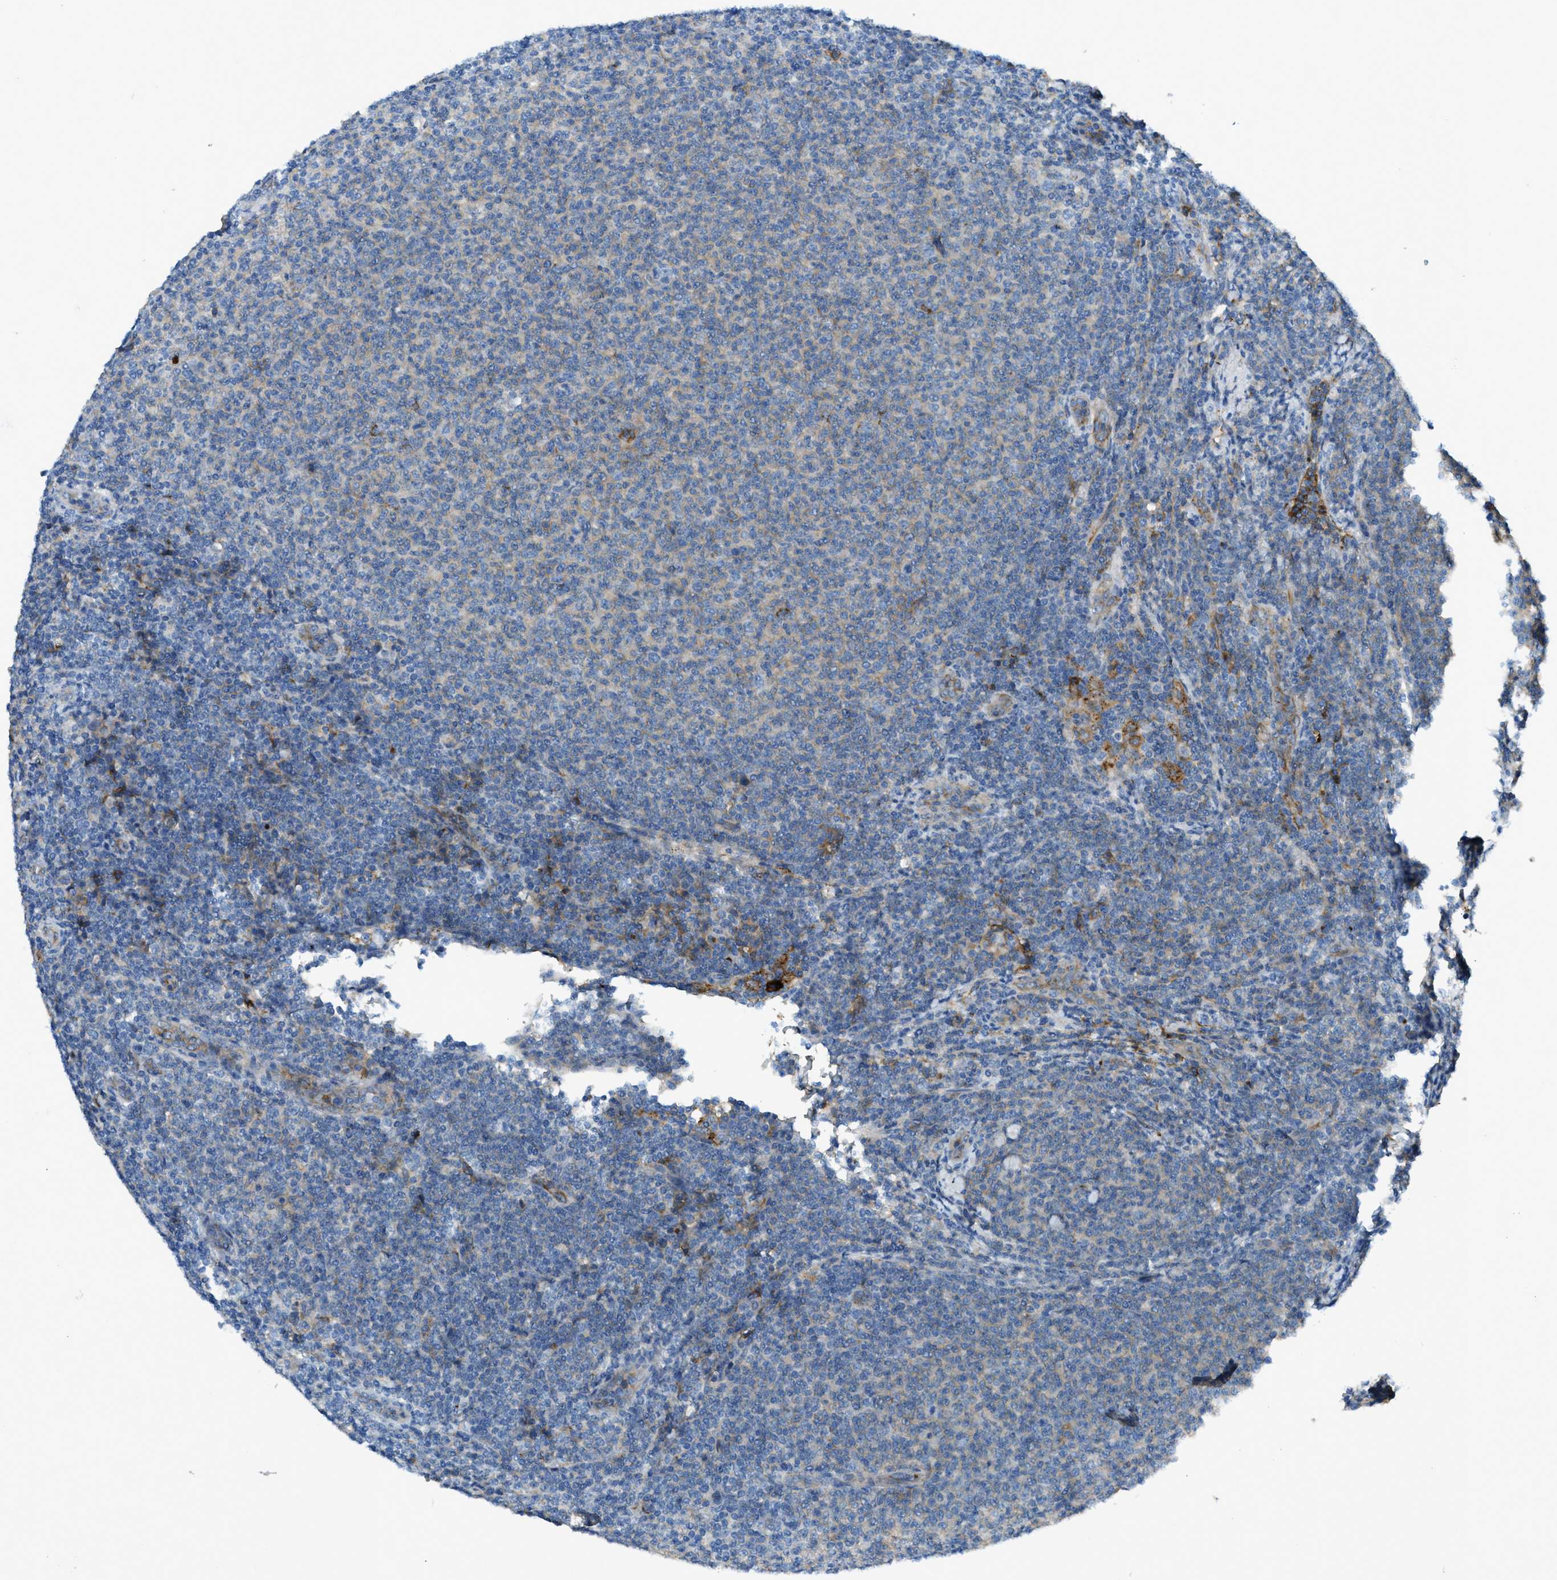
{"staining": {"intensity": "weak", "quantity": "<25%", "location": "cytoplasmic/membranous"}, "tissue": "lymphoma", "cell_type": "Tumor cells", "image_type": "cancer", "snomed": [{"axis": "morphology", "description": "Malignant lymphoma, non-Hodgkin's type, Low grade"}, {"axis": "topography", "description": "Lymph node"}], "caption": "Histopathology image shows no significant protein positivity in tumor cells of lymphoma.", "gene": "TRIM59", "patient": {"sex": "male", "age": 66}}